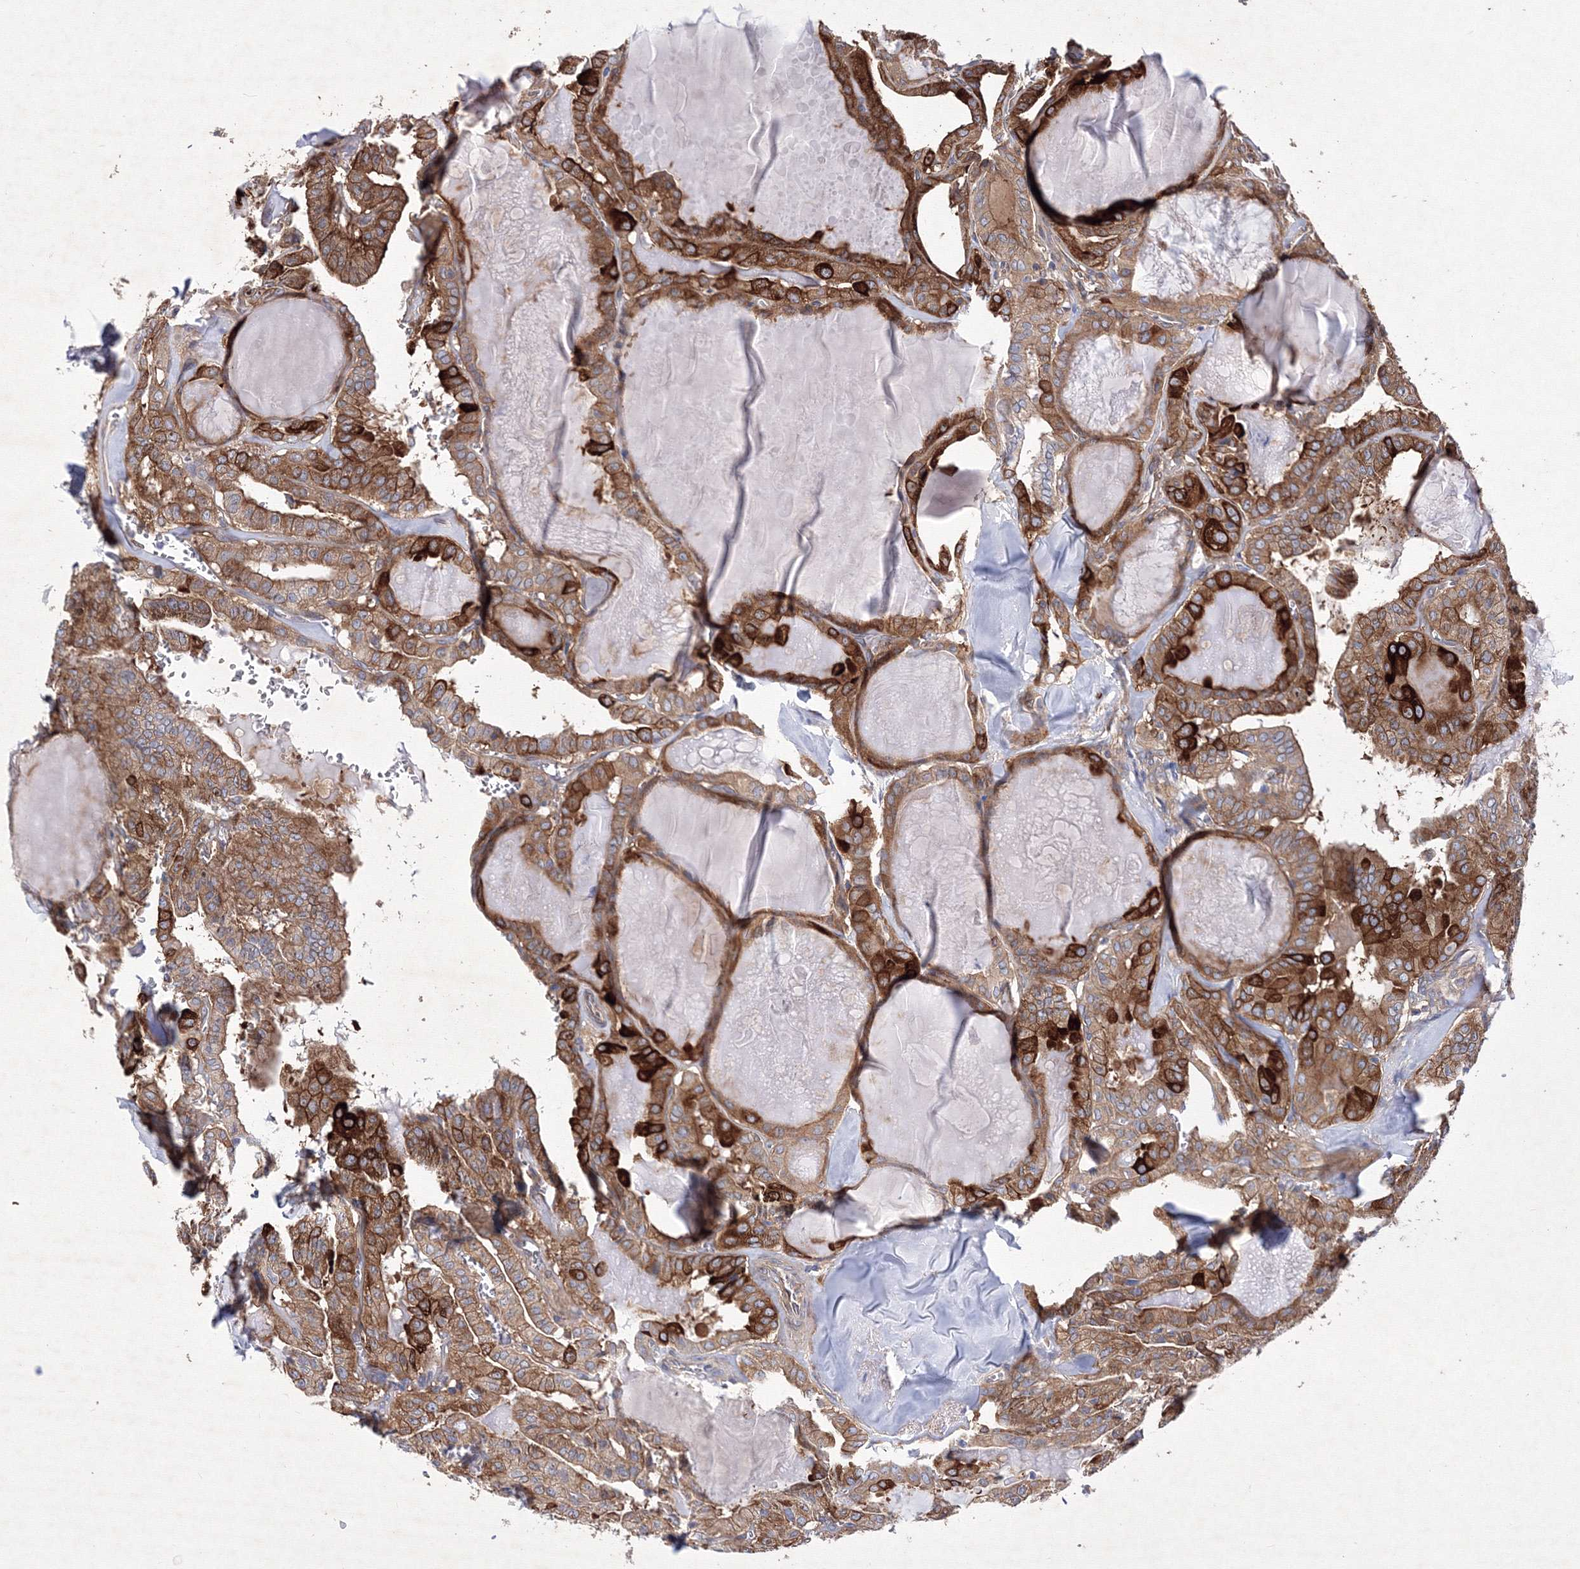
{"staining": {"intensity": "moderate", "quantity": ">75%", "location": "cytoplasmic/membranous"}, "tissue": "thyroid cancer", "cell_type": "Tumor cells", "image_type": "cancer", "snomed": [{"axis": "morphology", "description": "Papillary adenocarcinoma, NOS"}, {"axis": "topography", "description": "Thyroid gland"}], "caption": "The immunohistochemical stain shows moderate cytoplasmic/membranous expression in tumor cells of papillary adenocarcinoma (thyroid) tissue.", "gene": "SNX18", "patient": {"sex": "male", "age": 52}}